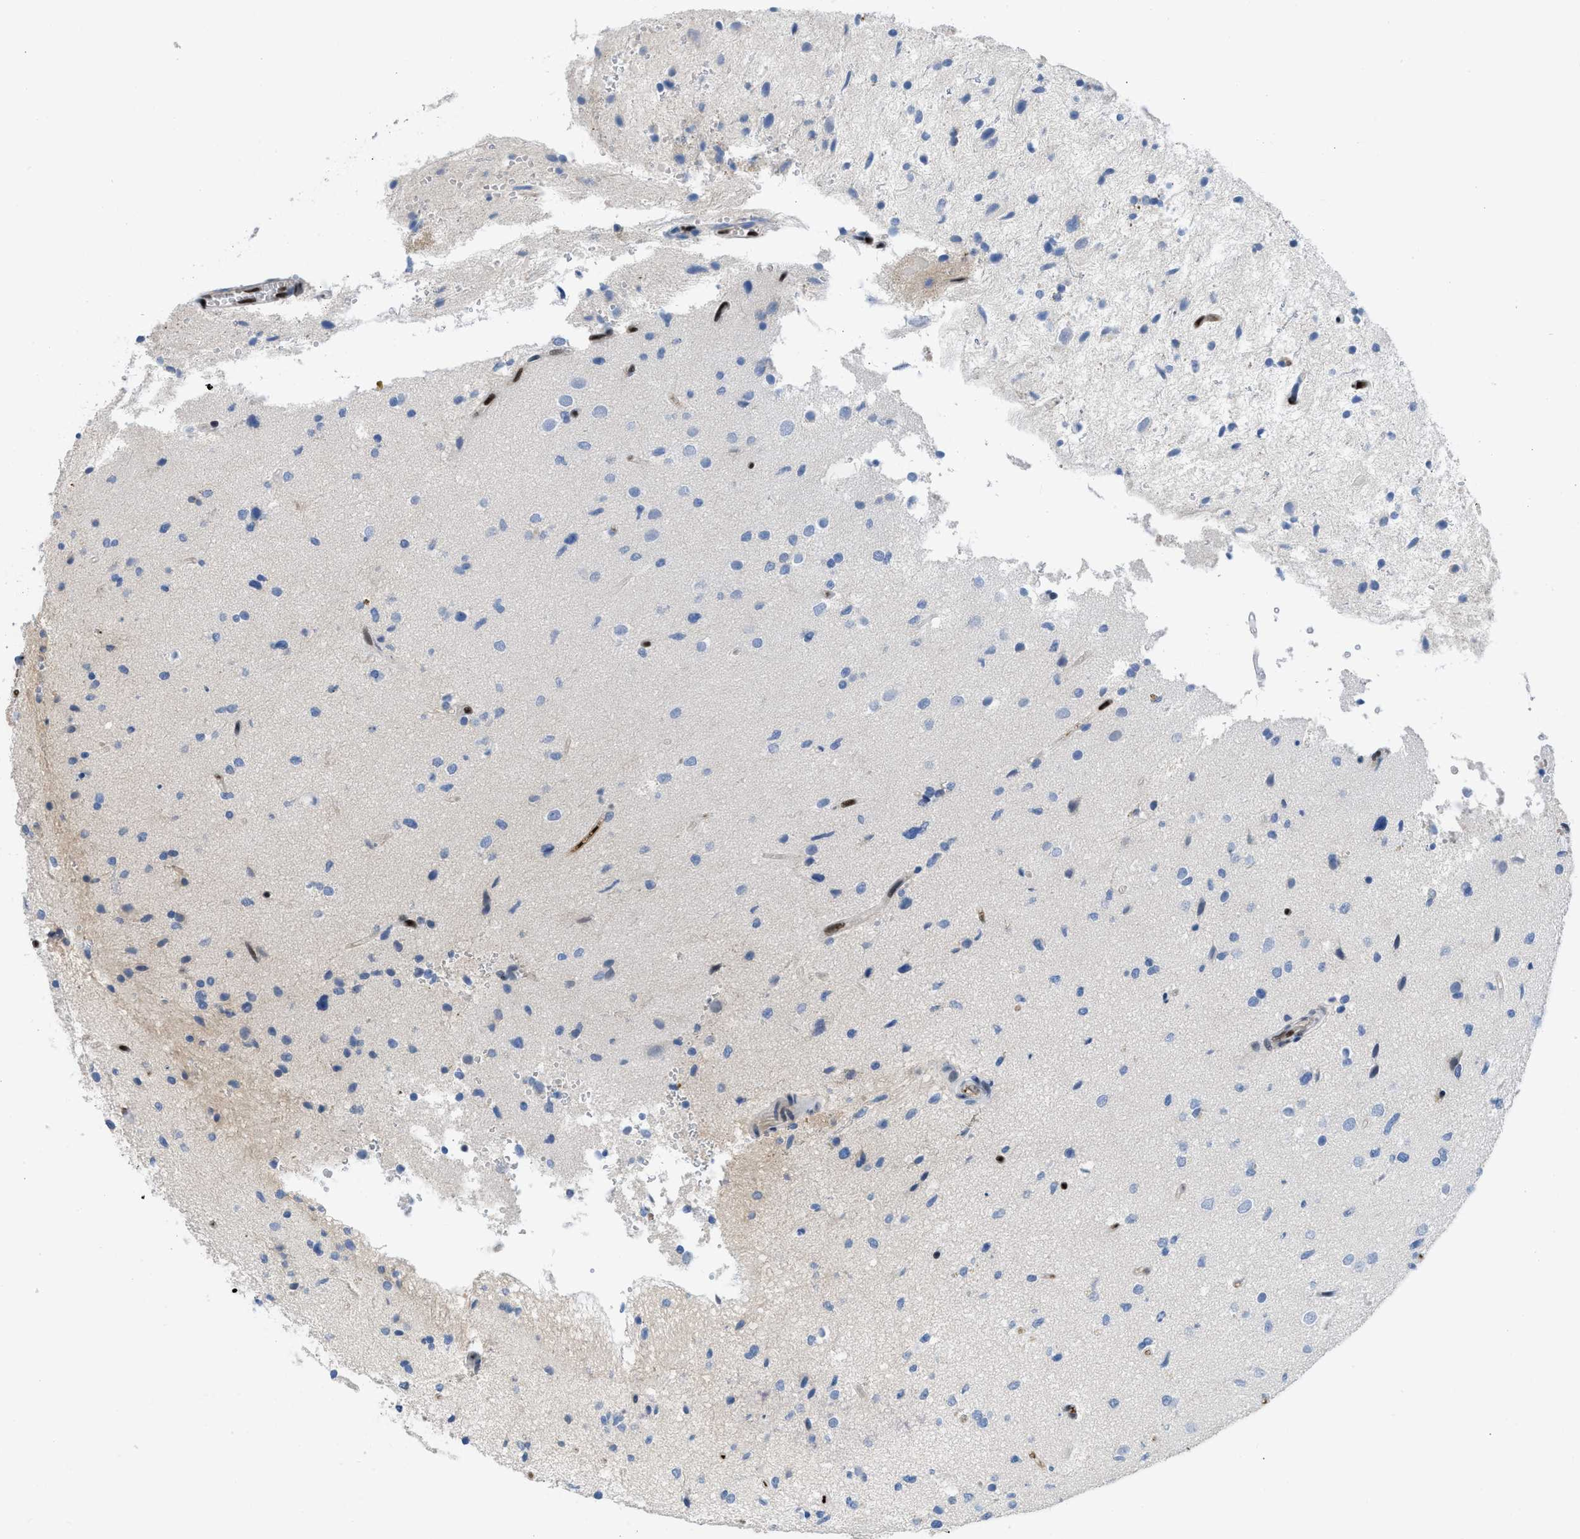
{"staining": {"intensity": "negative", "quantity": "none", "location": "none"}, "tissue": "glioma", "cell_type": "Tumor cells", "image_type": "cancer", "snomed": [{"axis": "morphology", "description": "Glioma, malignant, High grade"}, {"axis": "topography", "description": "Brain"}], "caption": "A histopathology image of malignant glioma (high-grade) stained for a protein reveals no brown staining in tumor cells.", "gene": "LEF1", "patient": {"sex": "male", "age": 33}}